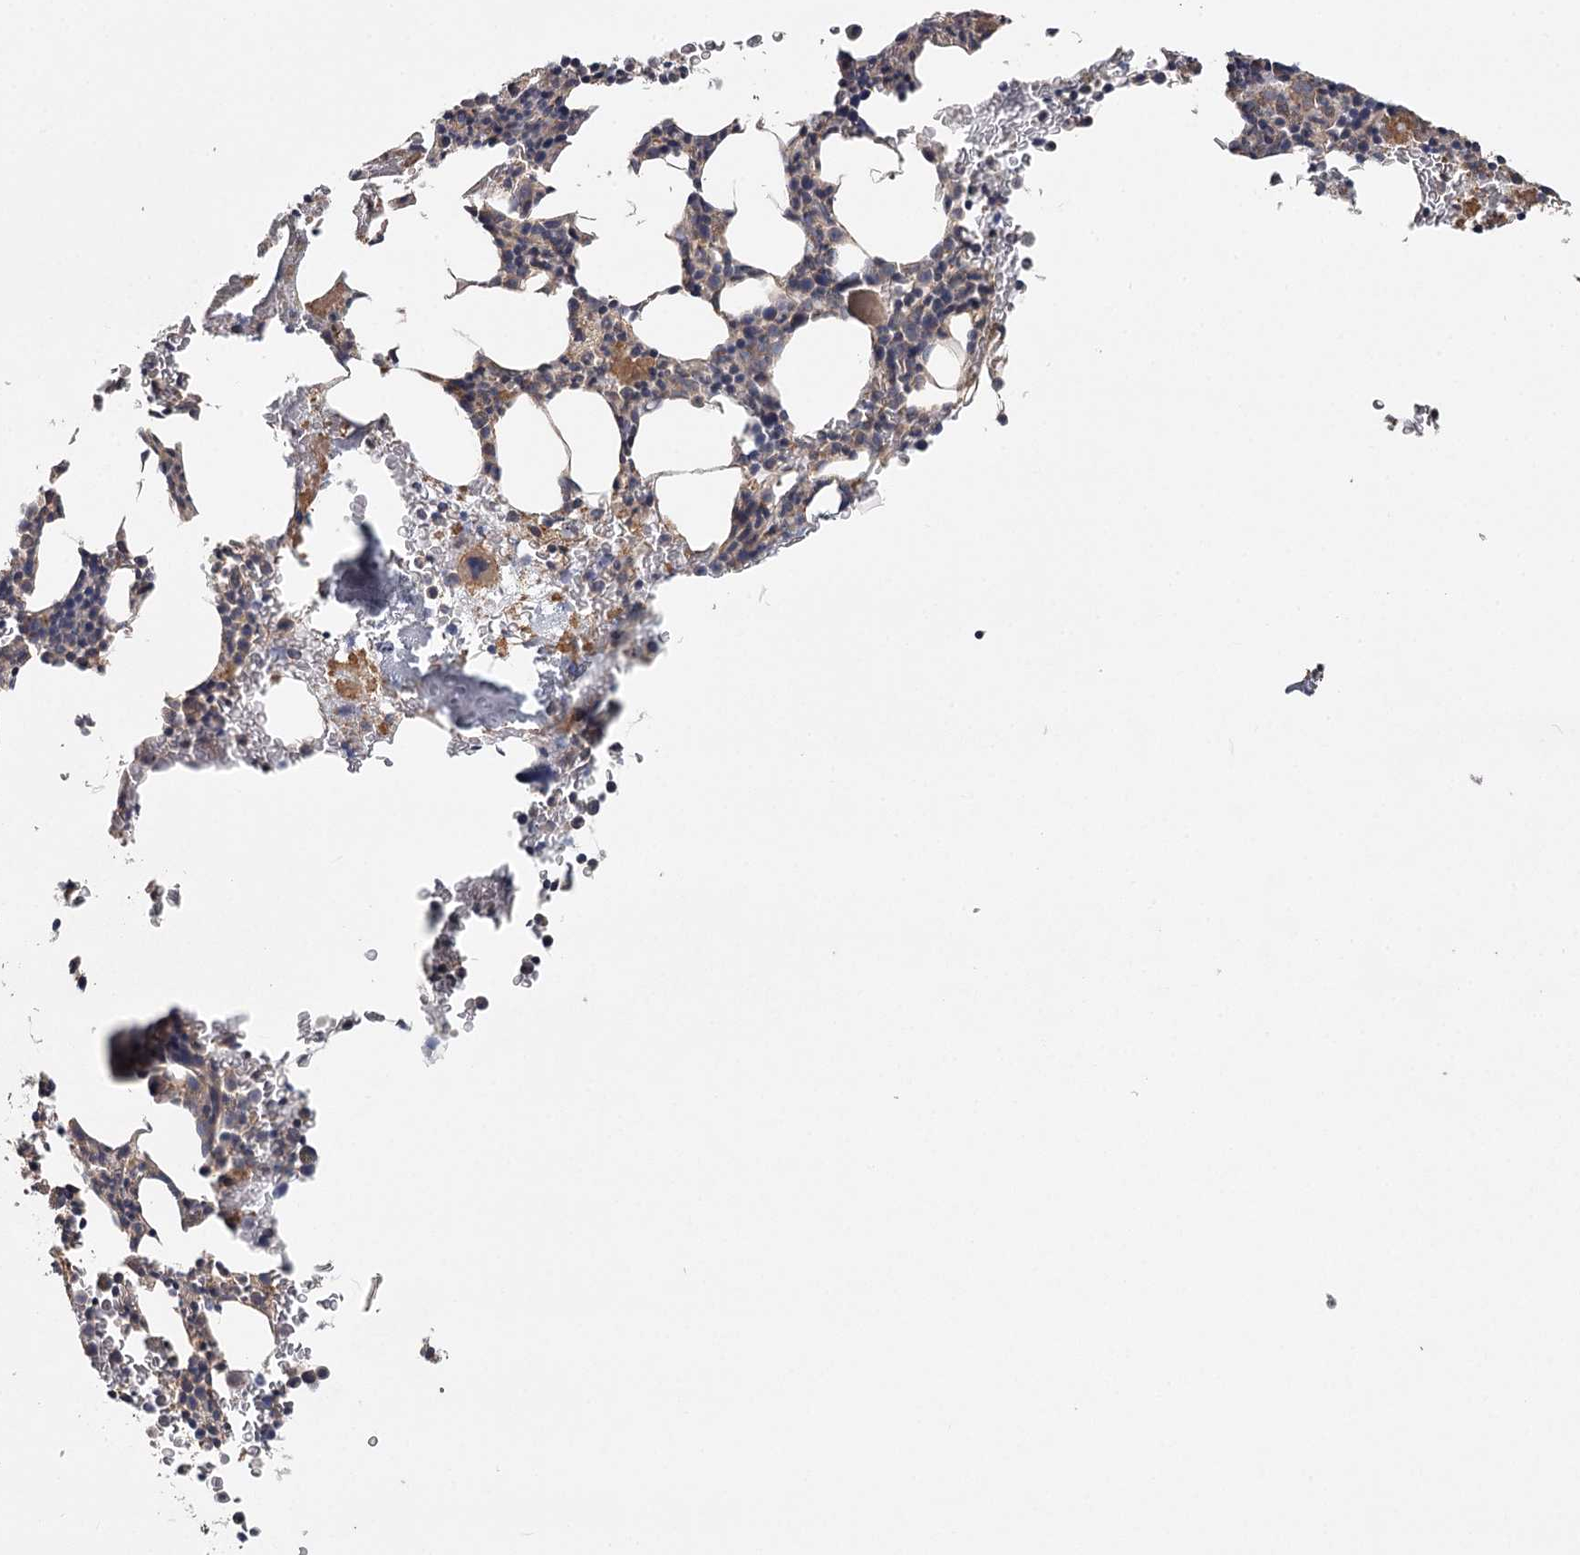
{"staining": {"intensity": "weak", "quantity": "<25%", "location": "cytoplasmic/membranous"}, "tissue": "bone marrow", "cell_type": "Hematopoietic cells", "image_type": "normal", "snomed": [{"axis": "morphology", "description": "Normal tissue, NOS"}, {"axis": "topography", "description": "Bone marrow"}], "caption": "Human bone marrow stained for a protein using immunohistochemistry shows no staining in hematopoietic cells.", "gene": "DHRS9", "patient": {"sex": "male", "age": 79}}